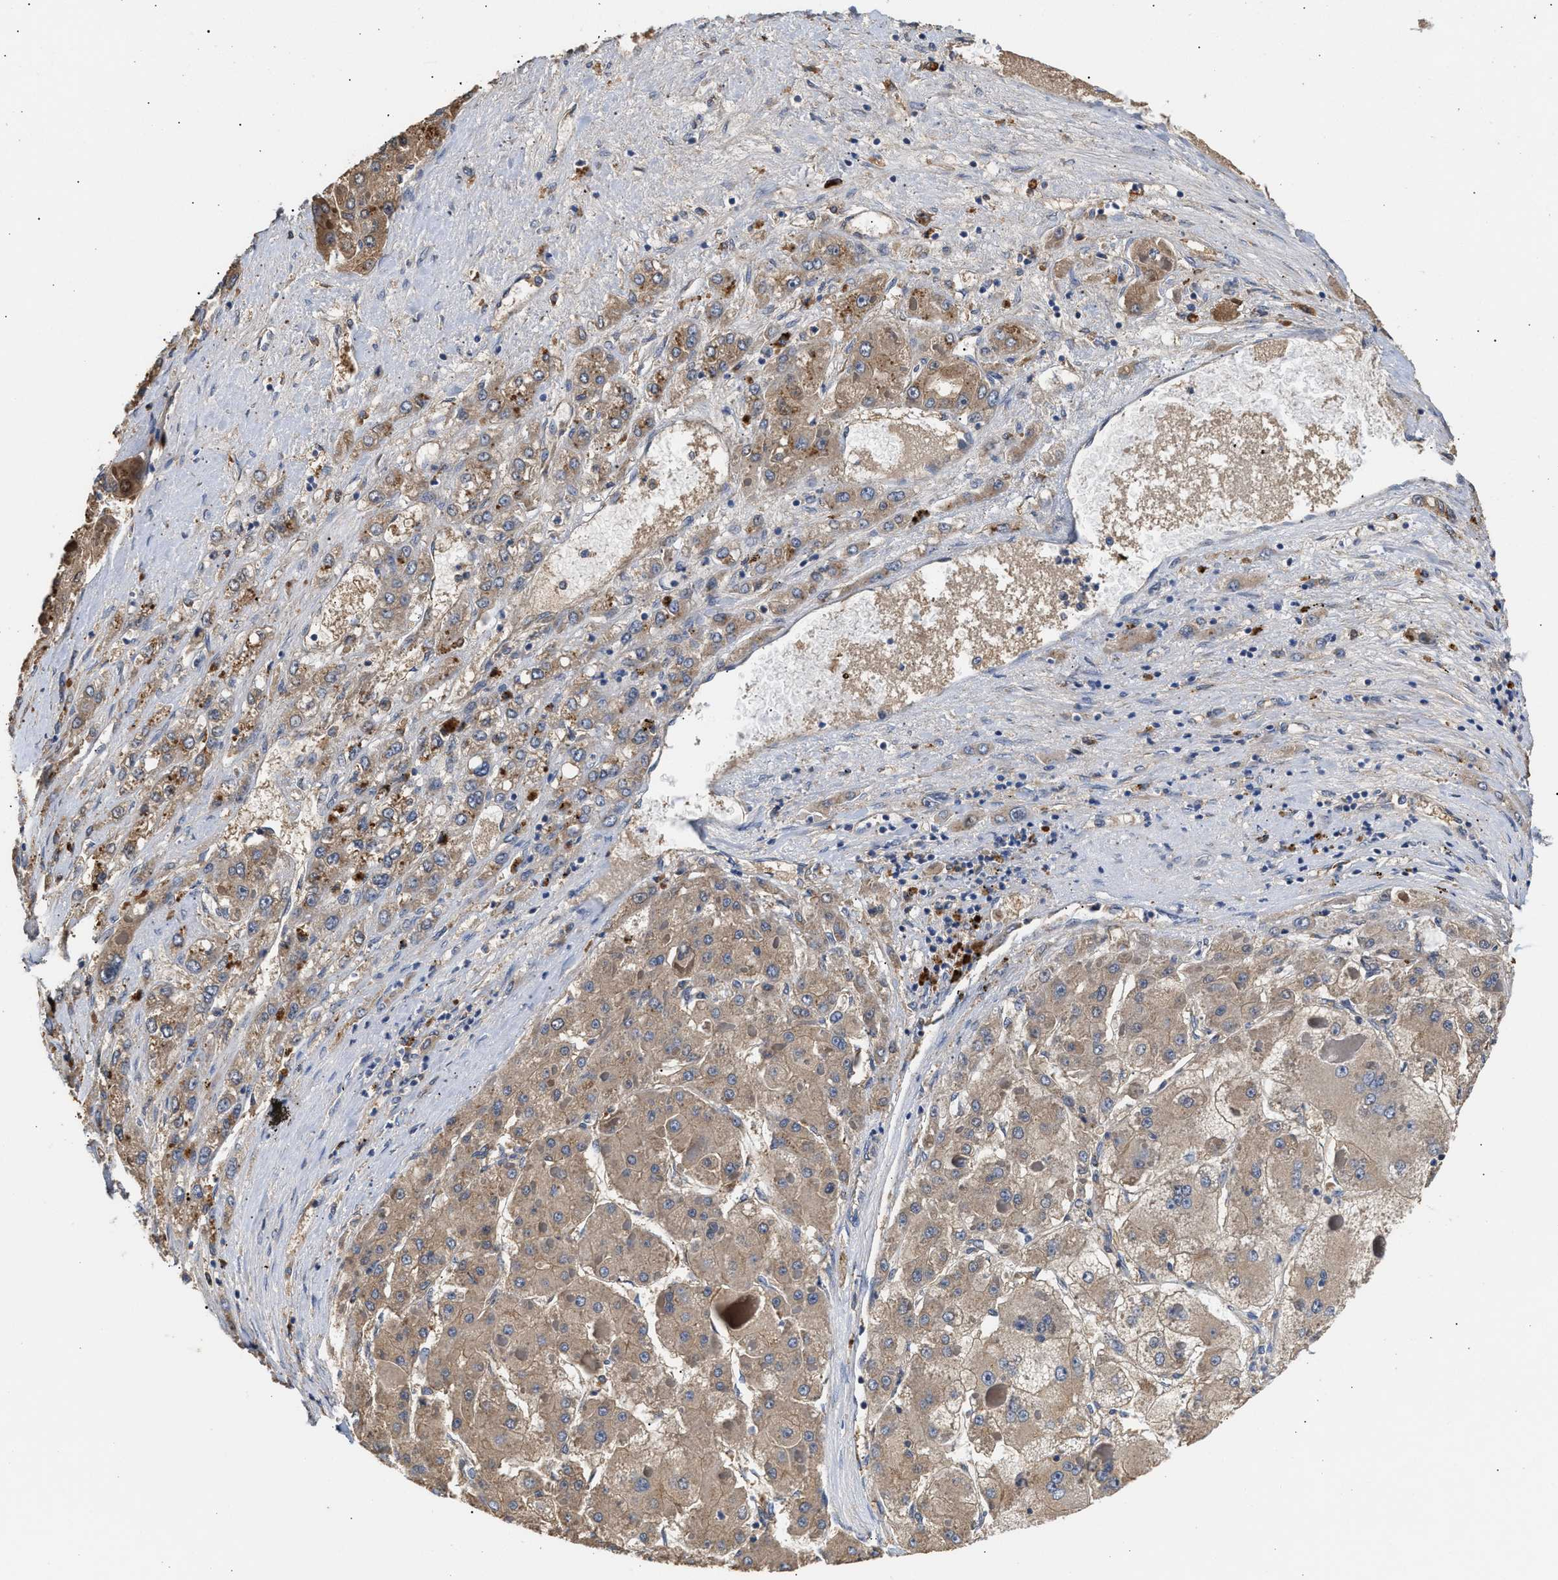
{"staining": {"intensity": "moderate", "quantity": ">75%", "location": "cytoplasmic/membranous"}, "tissue": "liver cancer", "cell_type": "Tumor cells", "image_type": "cancer", "snomed": [{"axis": "morphology", "description": "Carcinoma, Hepatocellular, NOS"}, {"axis": "topography", "description": "Liver"}], "caption": "Liver hepatocellular carcinoma was stained to show a protein in brown. There is medium levels of moderate cytoplasmic/membranous positivity in about >75% of tumor cells.", "gene": "KLB", "patient": {"sex": "female", "age": 73}}